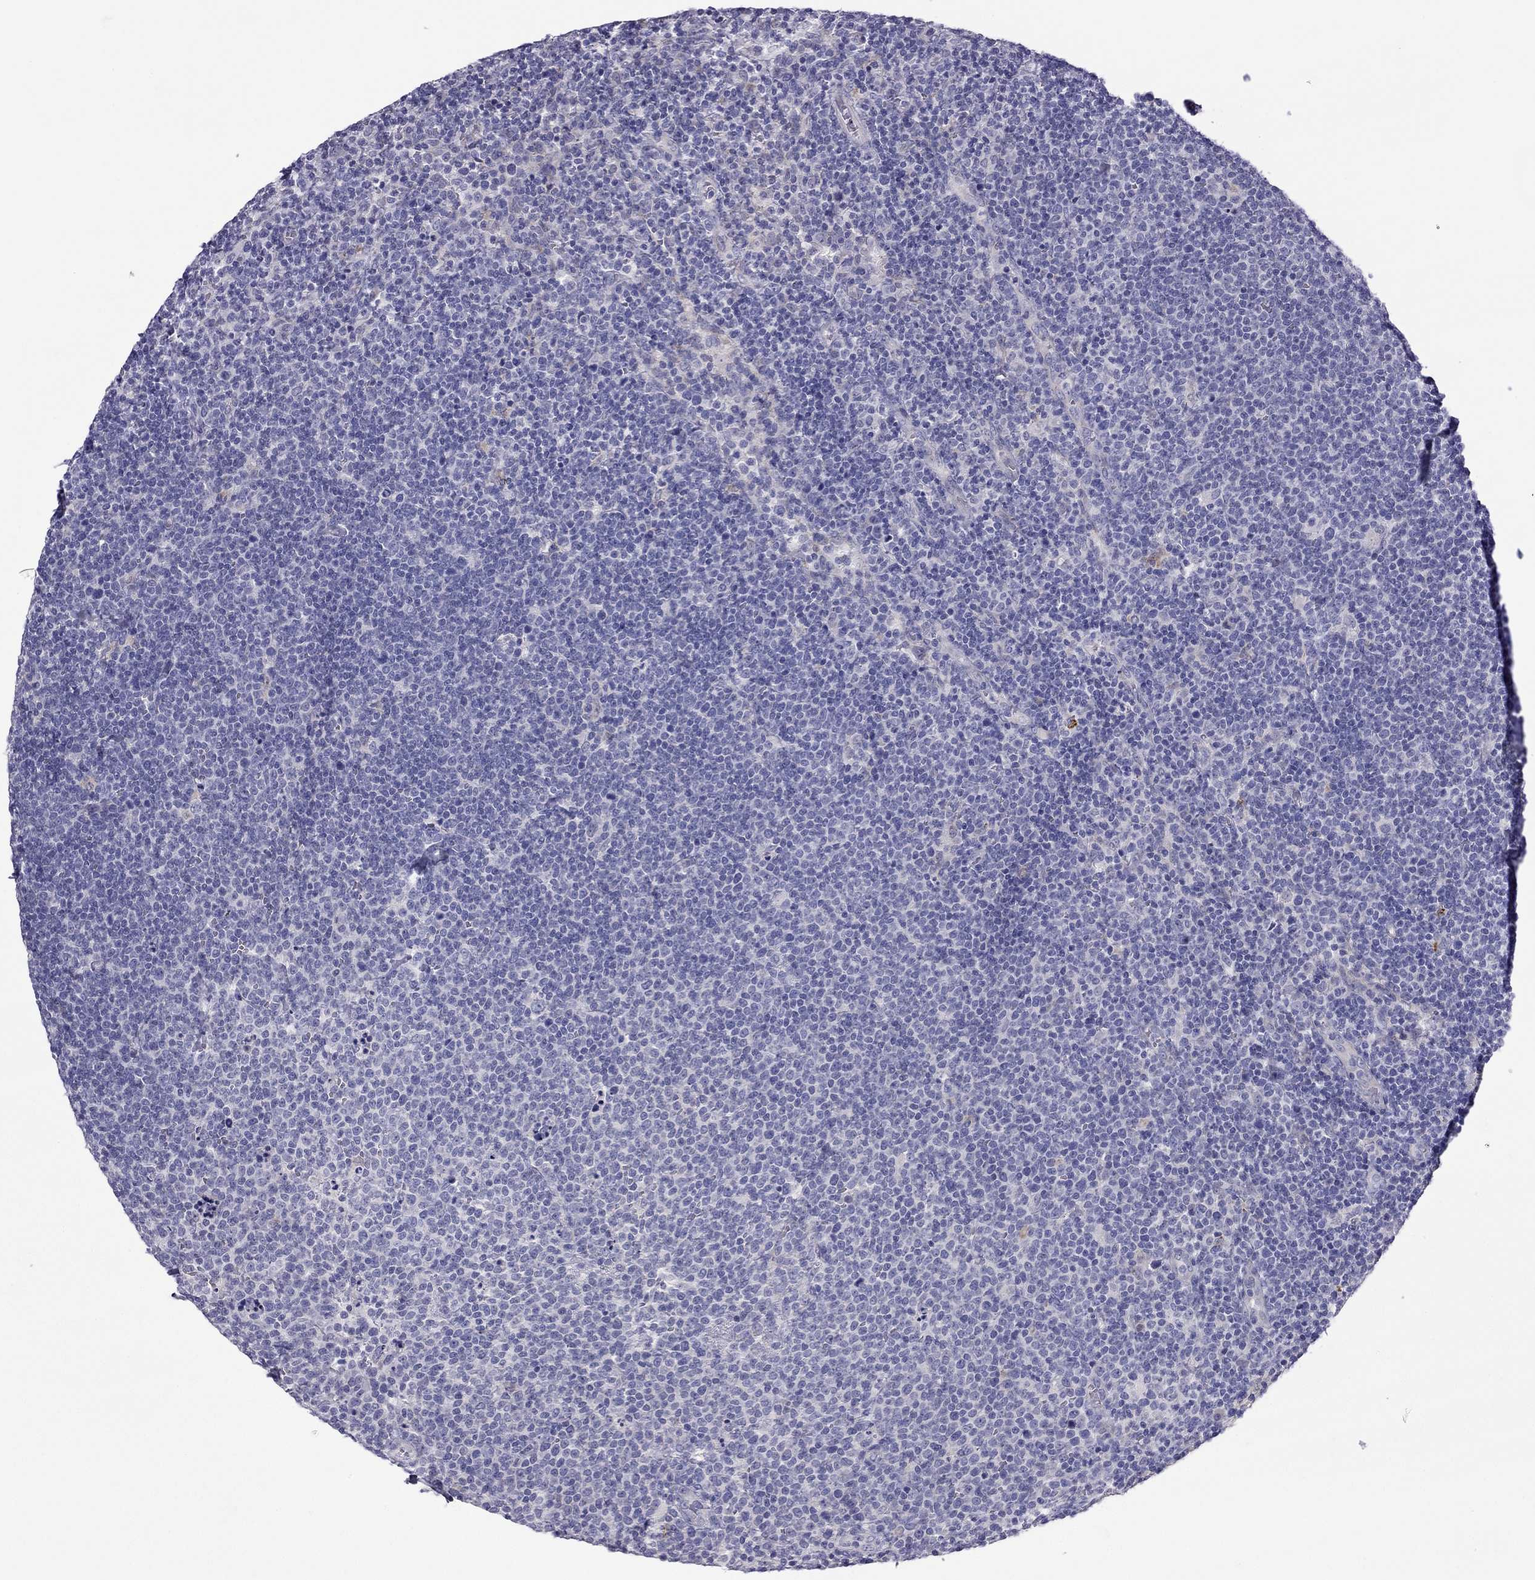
{"staining": {"intensity": "negative", "quantity": "none", "location": "none"}, "tissue": "lymphoma", "cell_type": "Tumor cells", "image_type": "cancer", "snomed": [{"axis": "morphology", "description": "Malignant lymphoma, non-Hodgkin's type, High grade"}, {"axis": "topography", "description": "Lymph node"}], "caption": "Image shows no significant protein staining in tumor cells of lymphoma.", "gene": "CPNE4", "patient": {"sex": "male", "age": 61}}